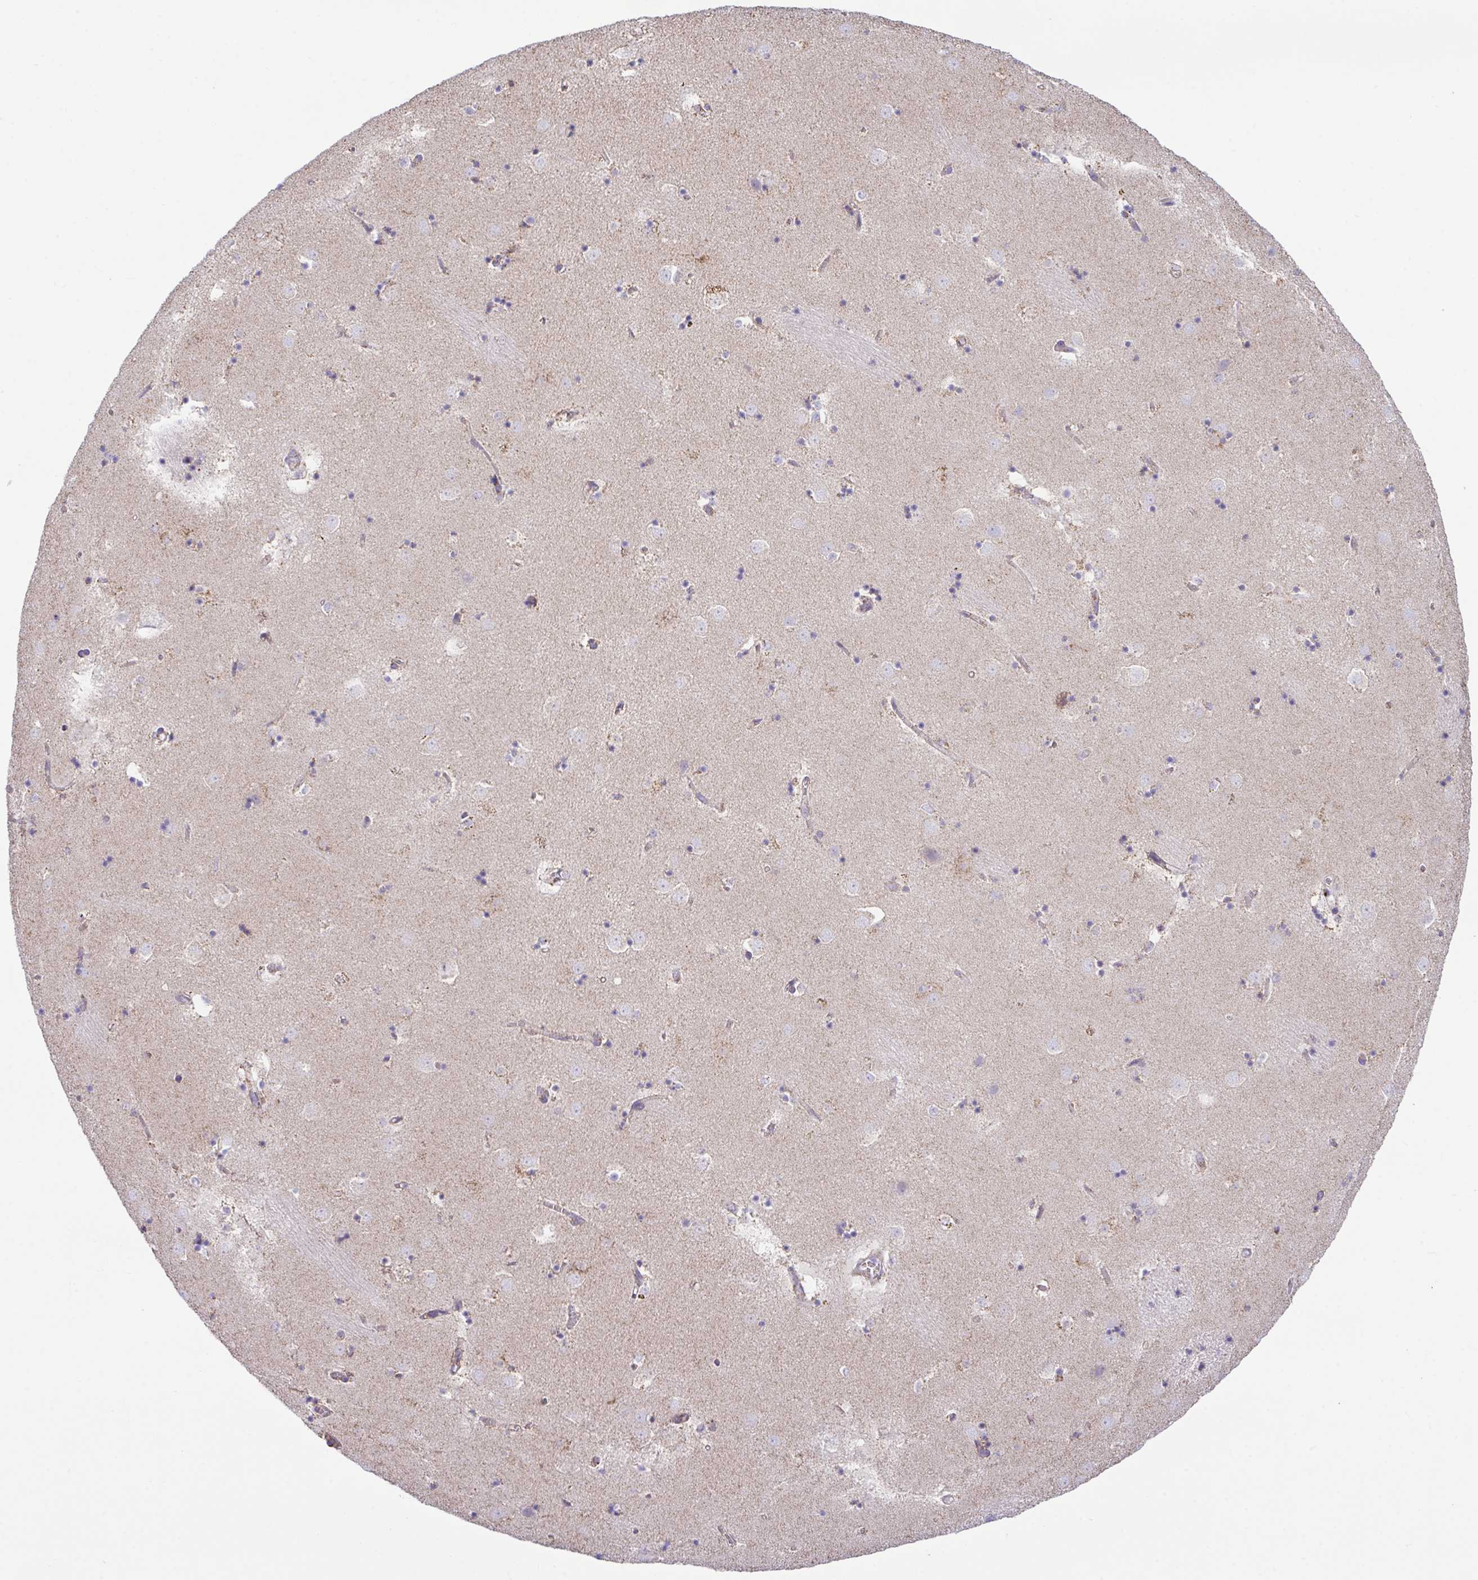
{"staining": {"intensity": "negative", "quantity": "none", "location": "none"}, "tissue": "caudate", "cell_type": "Glial cells", "image_type": "normal", "snomed": [{"axis": "morphology", "description": "Normal tissue, NOS"}, {"axis": "topography", "description": "Lateral ventricle wall"}], "caption": "Glial cells show no significant protein expression in unremarkable caudate. The staining was performed using DAB (3,3'-diaminobenzidine) to visualize the protein expression in brown, while the nuclei were stained in blue with hematoxylin (Magnification: 20x).", "gene": "PCMTD2", "patient": {"sex": "male", "age": 58}}